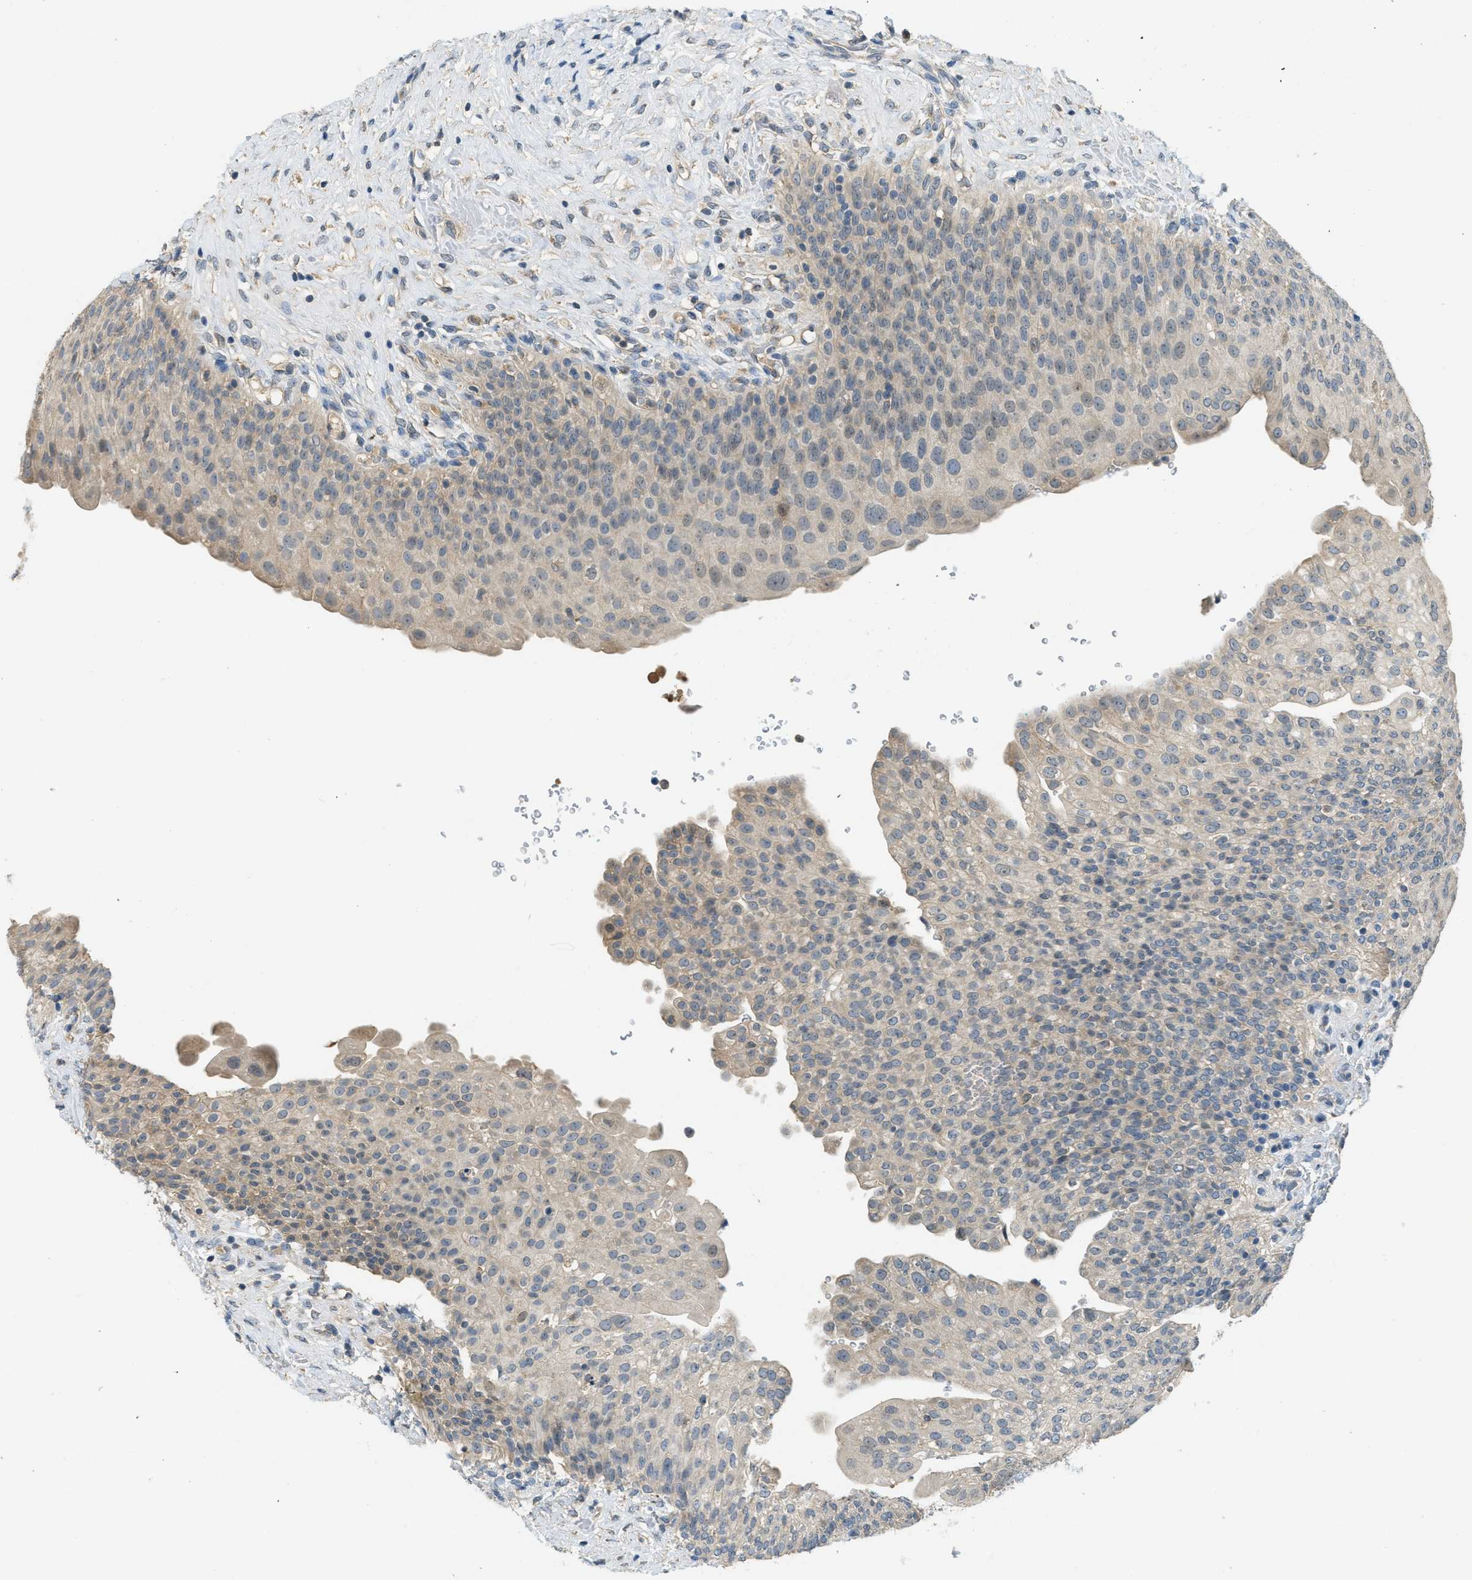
{"staining": {"intensity": "weak", "quantity": ">75%", "location": "cytoplasmic/membranous"}, "tissue": "urinary bladder", "cell_type": "Urothelial cells", "image_type": "normal", "snomed": [{"axis": "morphology", "description": "Urothelial carcinoma, High grade"}, {"axis": "topography", "description": "Urinary bladder"}], "caption": "Urothelial cells display weak cytoplasmic/membranous staining in approximately >75% of cells in benign urinary bladder.", "gene": "MIS18A", "patient": {"sex": "male", "age": 46}}